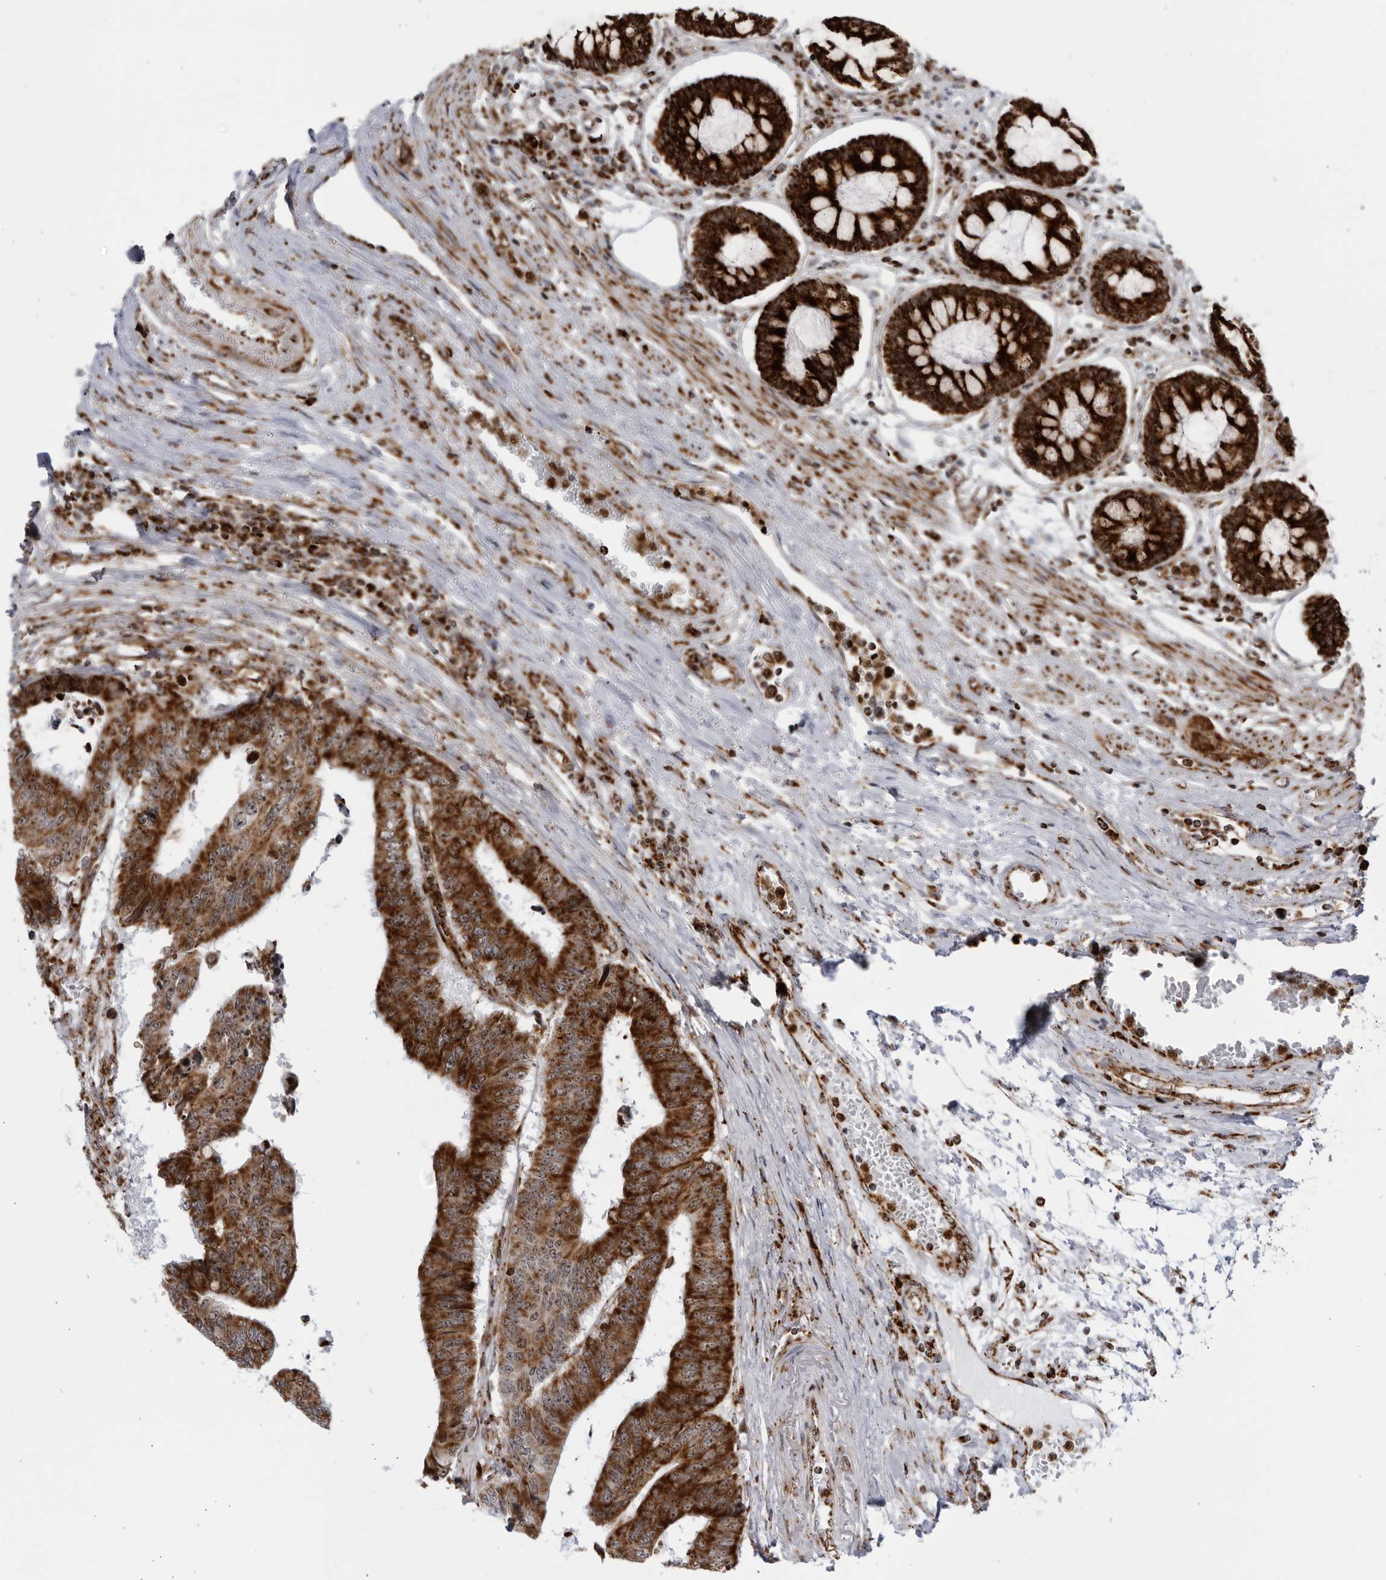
{"staining": {"intensity": "strong", "quantity": ">75%", "location": "cytoplasmic/membranous,nuclear"}, "tissue": "colorectal cancer", "cell_type": "Tumor cells", "image_type": "cancer", "snomed": [{"axis": "morphology", "description": "Adenocarcinoma, NOS"}, {"axis": "topography", "description": "Rectum"}], "caption": "Adenocarcinoma (colorectal) tissue shows strong cytoplasmic/membranous and nuclear staining in approximately >75% of tumor cells, visualized by immunohistochemistry.", "gene": "RBM34", "patient": {"sex": "male", "age": 84}}